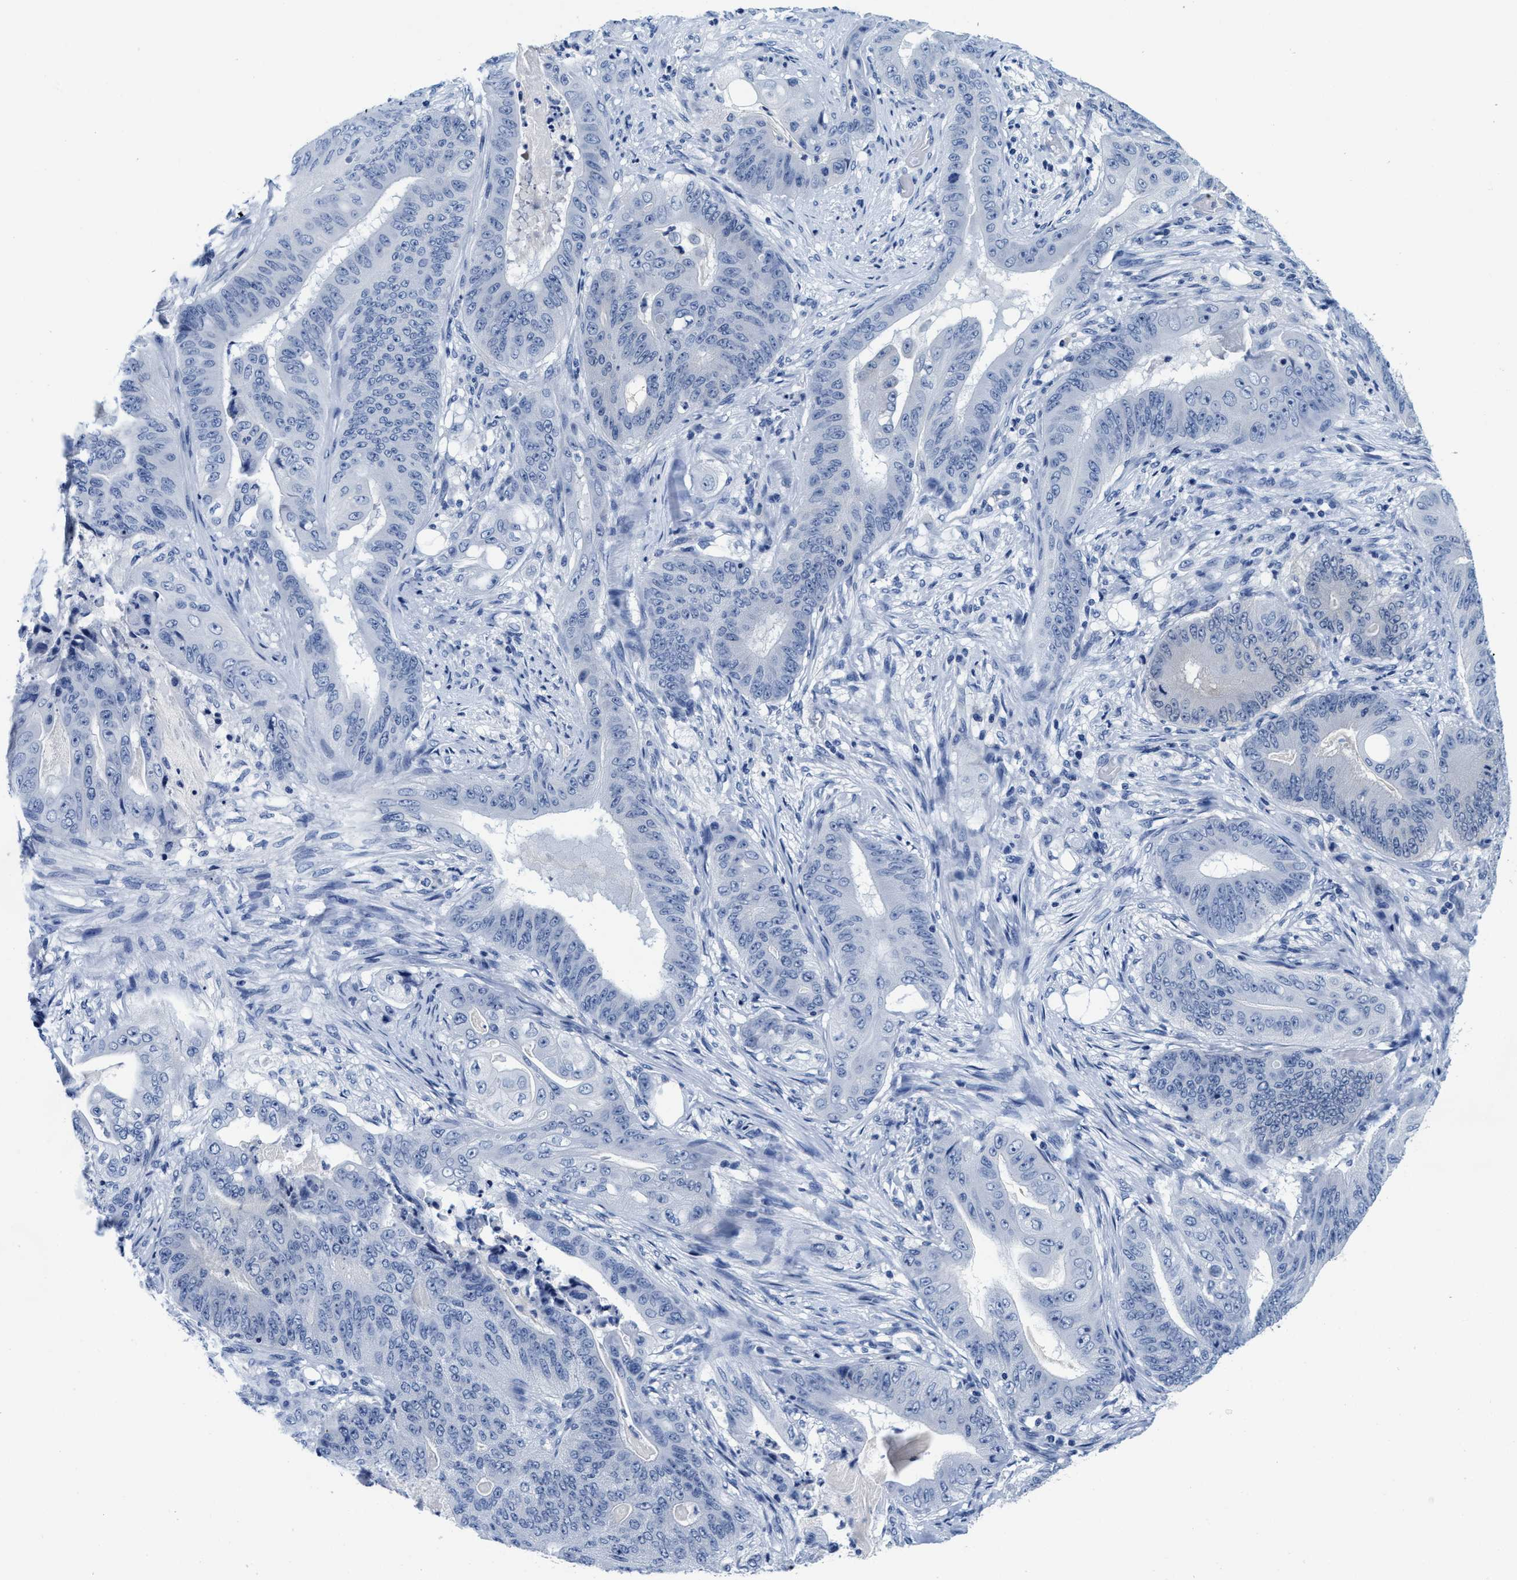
{"staining": {"intensity": "negative", "quantity": "none", "location": "none"}, "tissue": "stomach cancer", "cell_type": "Tumor cells", "image_type": "cancer", "snomed": [{"axis": "morphology", "description": "Adenocarcinoma, NOS"}, {"axis": "topography", "description": "Stomach"}], "caption": "High power microscopy photomicrograph of an immunohistochemistry (IHC) micrograph of stomach adenocarcinoma, revealing no significant staining in tumor cells.", "gene": "TTC3", "patient": {"sex": "female", "age": 73}}